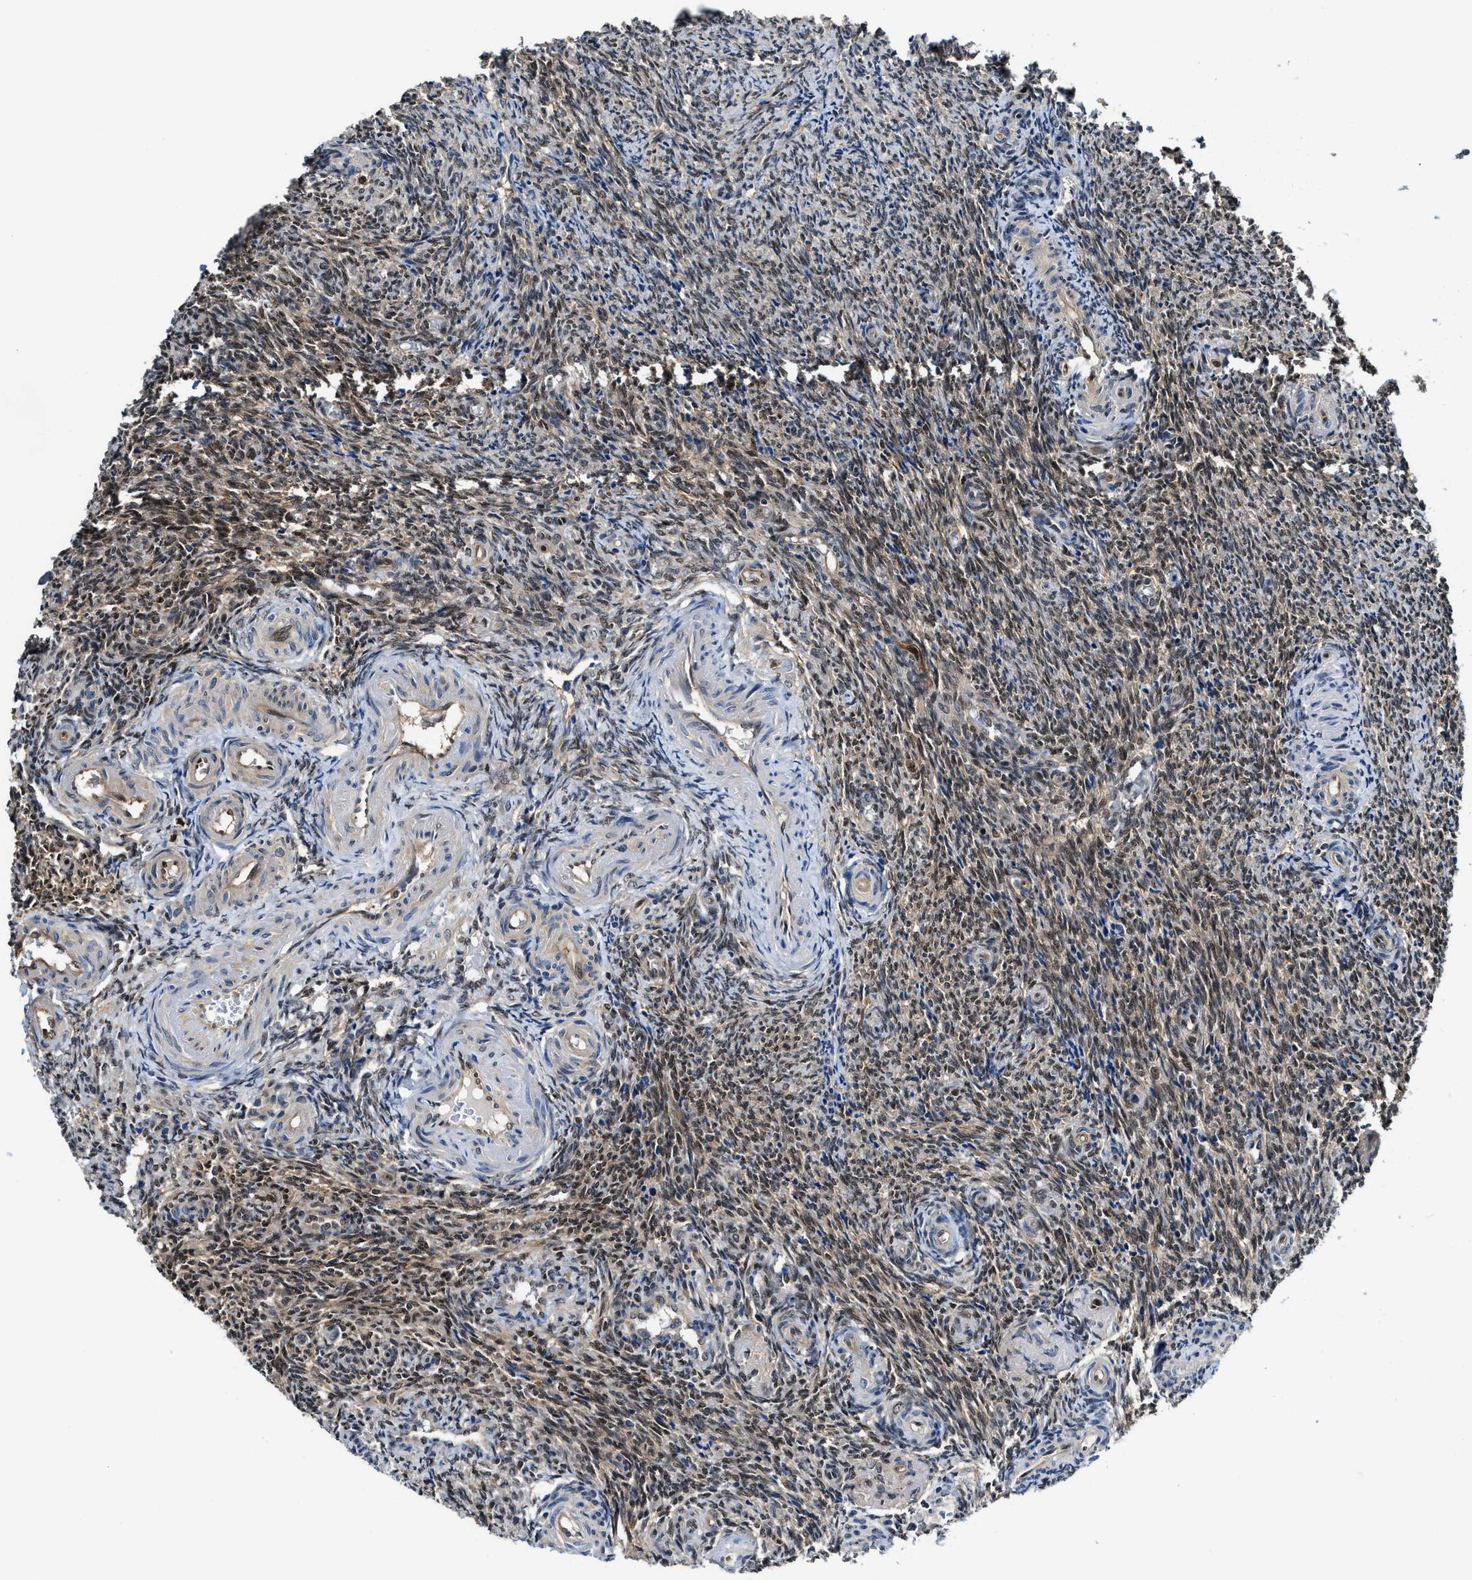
{"staining": {"intensity": "moderate", "quantity": "25%-75%", "location": "nuclear"}, "tissue": "ovary", "cell_type": "Ovarian stroma cells", "image_type": "normal", "snomed": [{"axis": "morphology", "description": "Normal tissue, NOS"}, {"axis": "topography", "description": "Ovary"}], "caption": "Immunohistochemistry of benign ovary shows medium levels of moderate nuclear staining in approximately 25%-75% of ovarian stroma cells.", "gene": "LTA4H", "patient": {"sex": "female", "age": 41}}